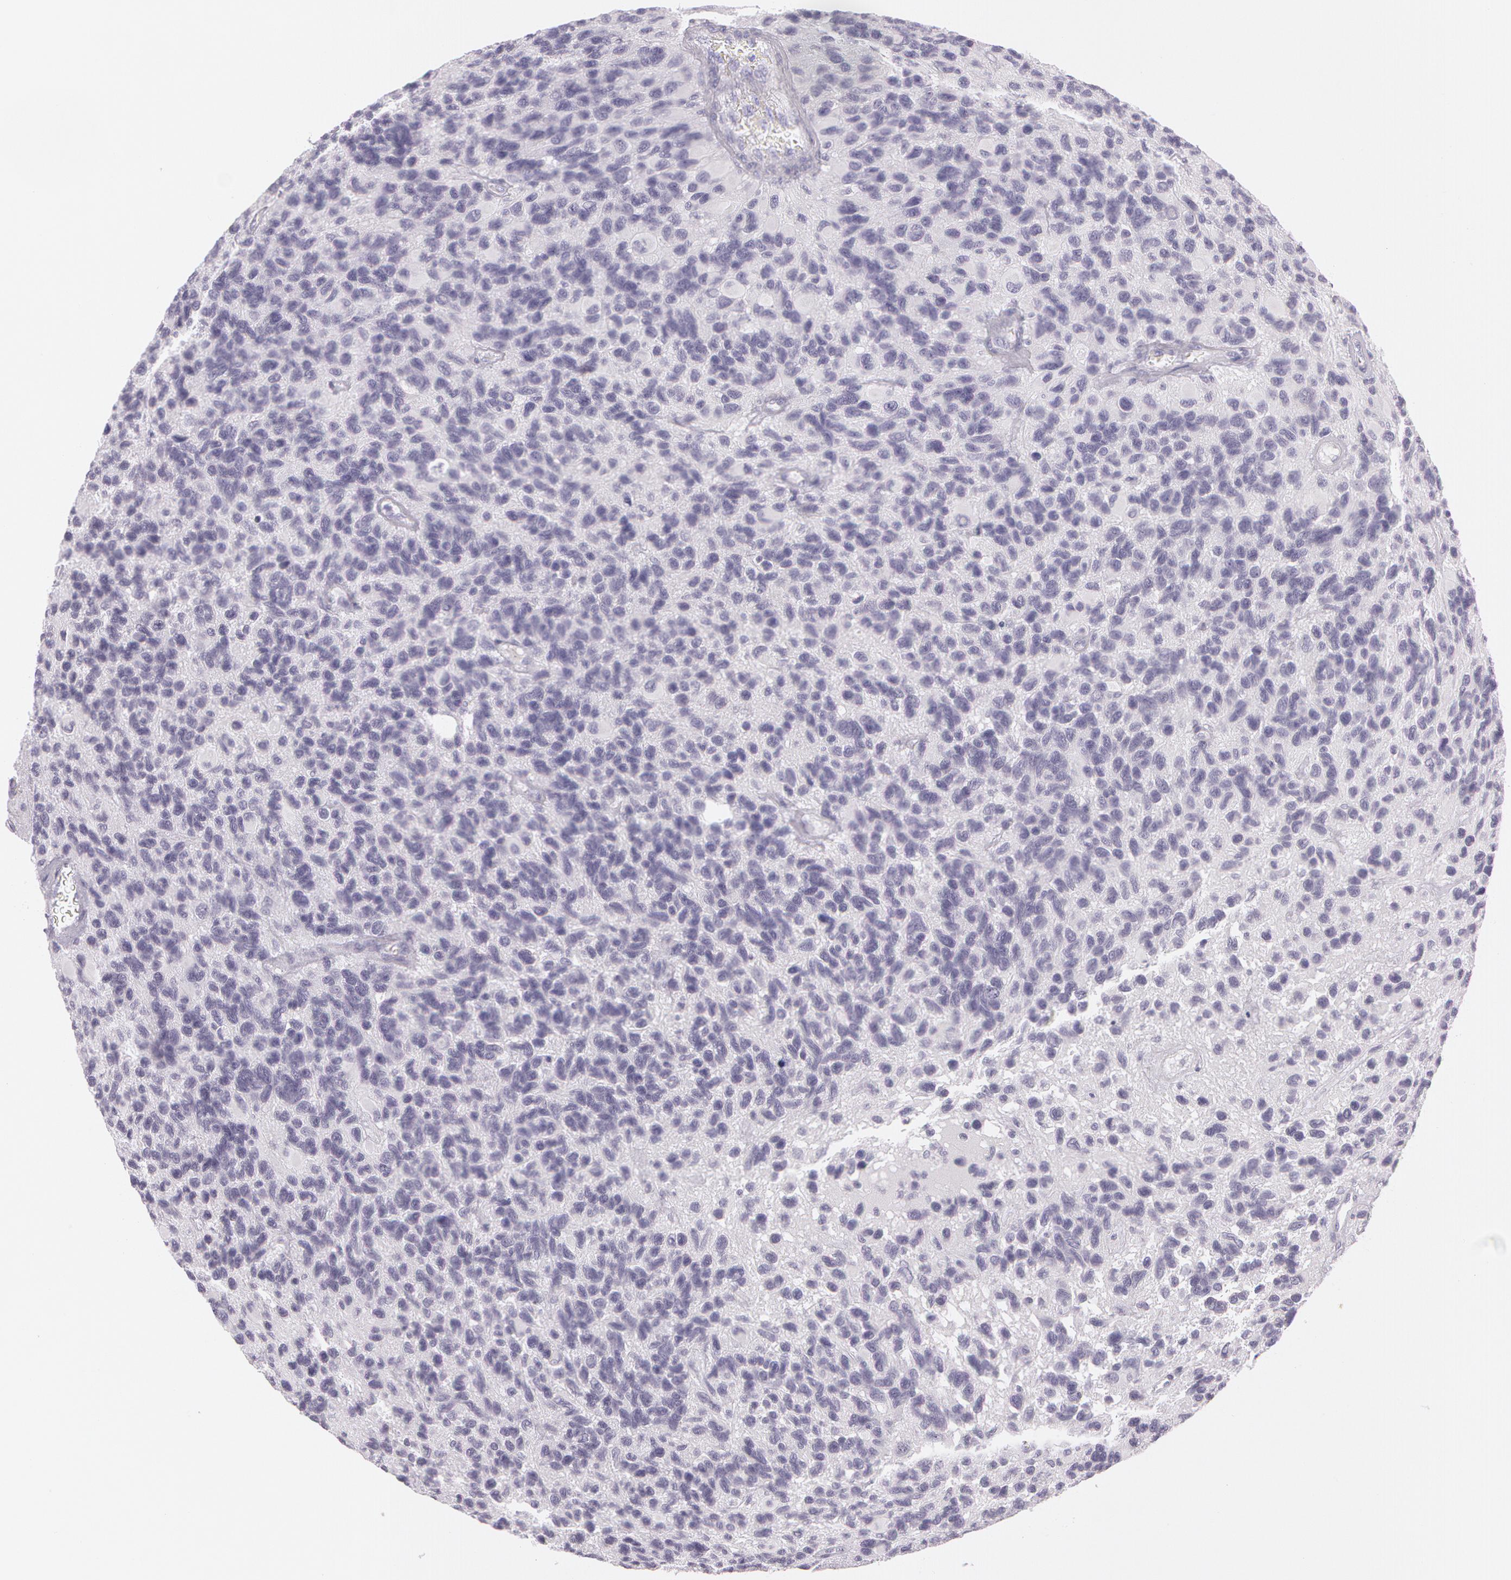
{"staining": {"intensity": "negative", "quantity": "none", "location": "none"}, "tissue": "glioma", "cell_type": "Tumor cells", "image_type": "cancer", "snomed": [{"axis": "morphology", "description": "Glioma, malignant, High grade"}, {"axis": "topography", "description": "Brain"}], "caption": "Malignant glioma (high-grade) was stained to show a protein in brown. There is no significant expression in tumor cells.", "gene": "OTC", "patient": {"sex": "male", "age": 77}}